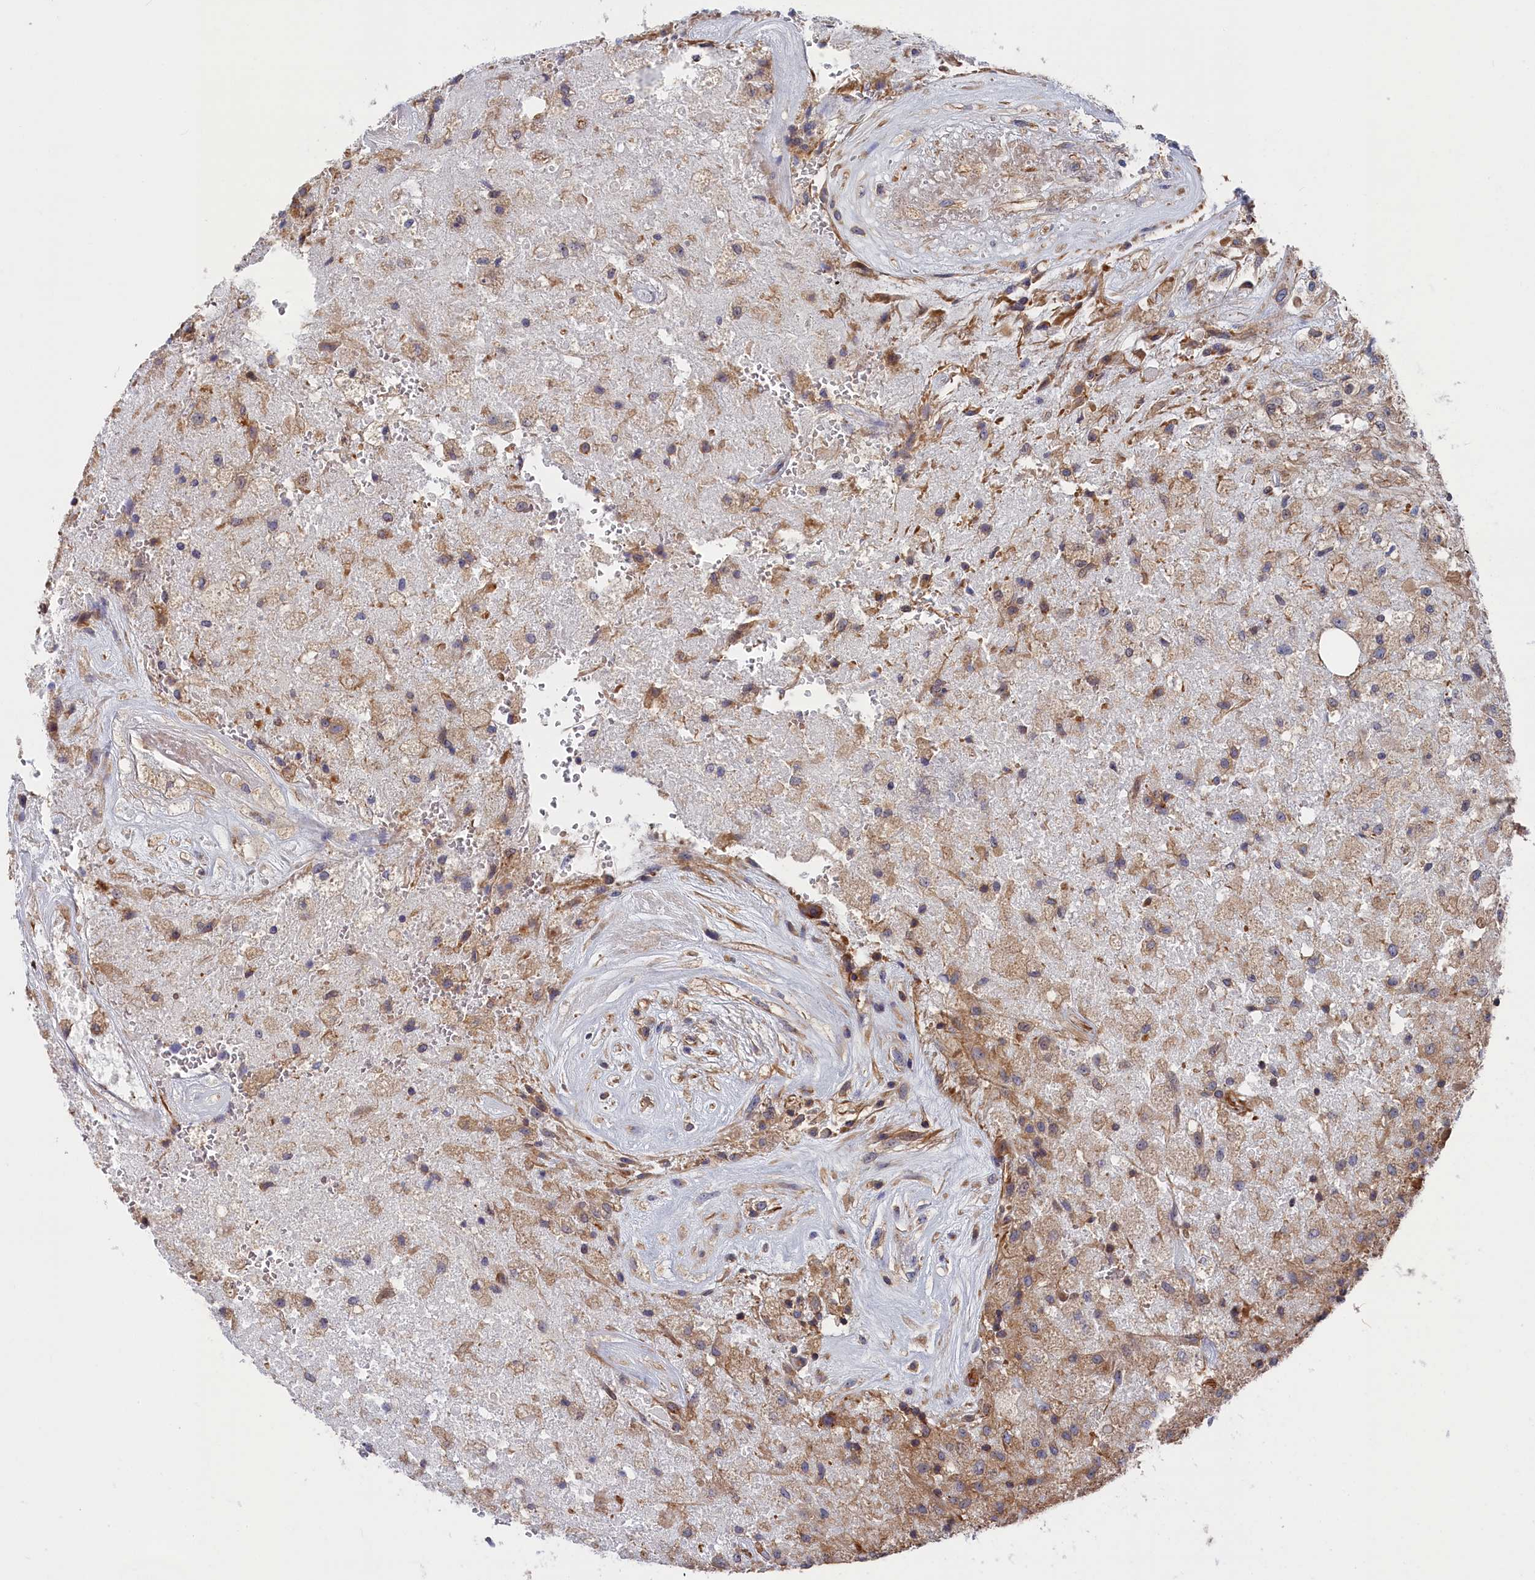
{"staining": {"intensity": "moderate", "quantity": "<25%", "location": "cytoplasmic/membranous"}, "tissue": "glioma", "cell_type": "Tumor cells", "image_type": "cancer", "snomed": [{"axis": "morphology", "description": "Glioma, malignant, High grade"}, {"axis": "topography", "description": "Brain"}], "caption": "A brown stain shows moderate cytoplasmic/membranous positivity of a protein in glioma tumor cells.", "gene": "LDHD", "patient": {"sex": "male", "age": 56}}